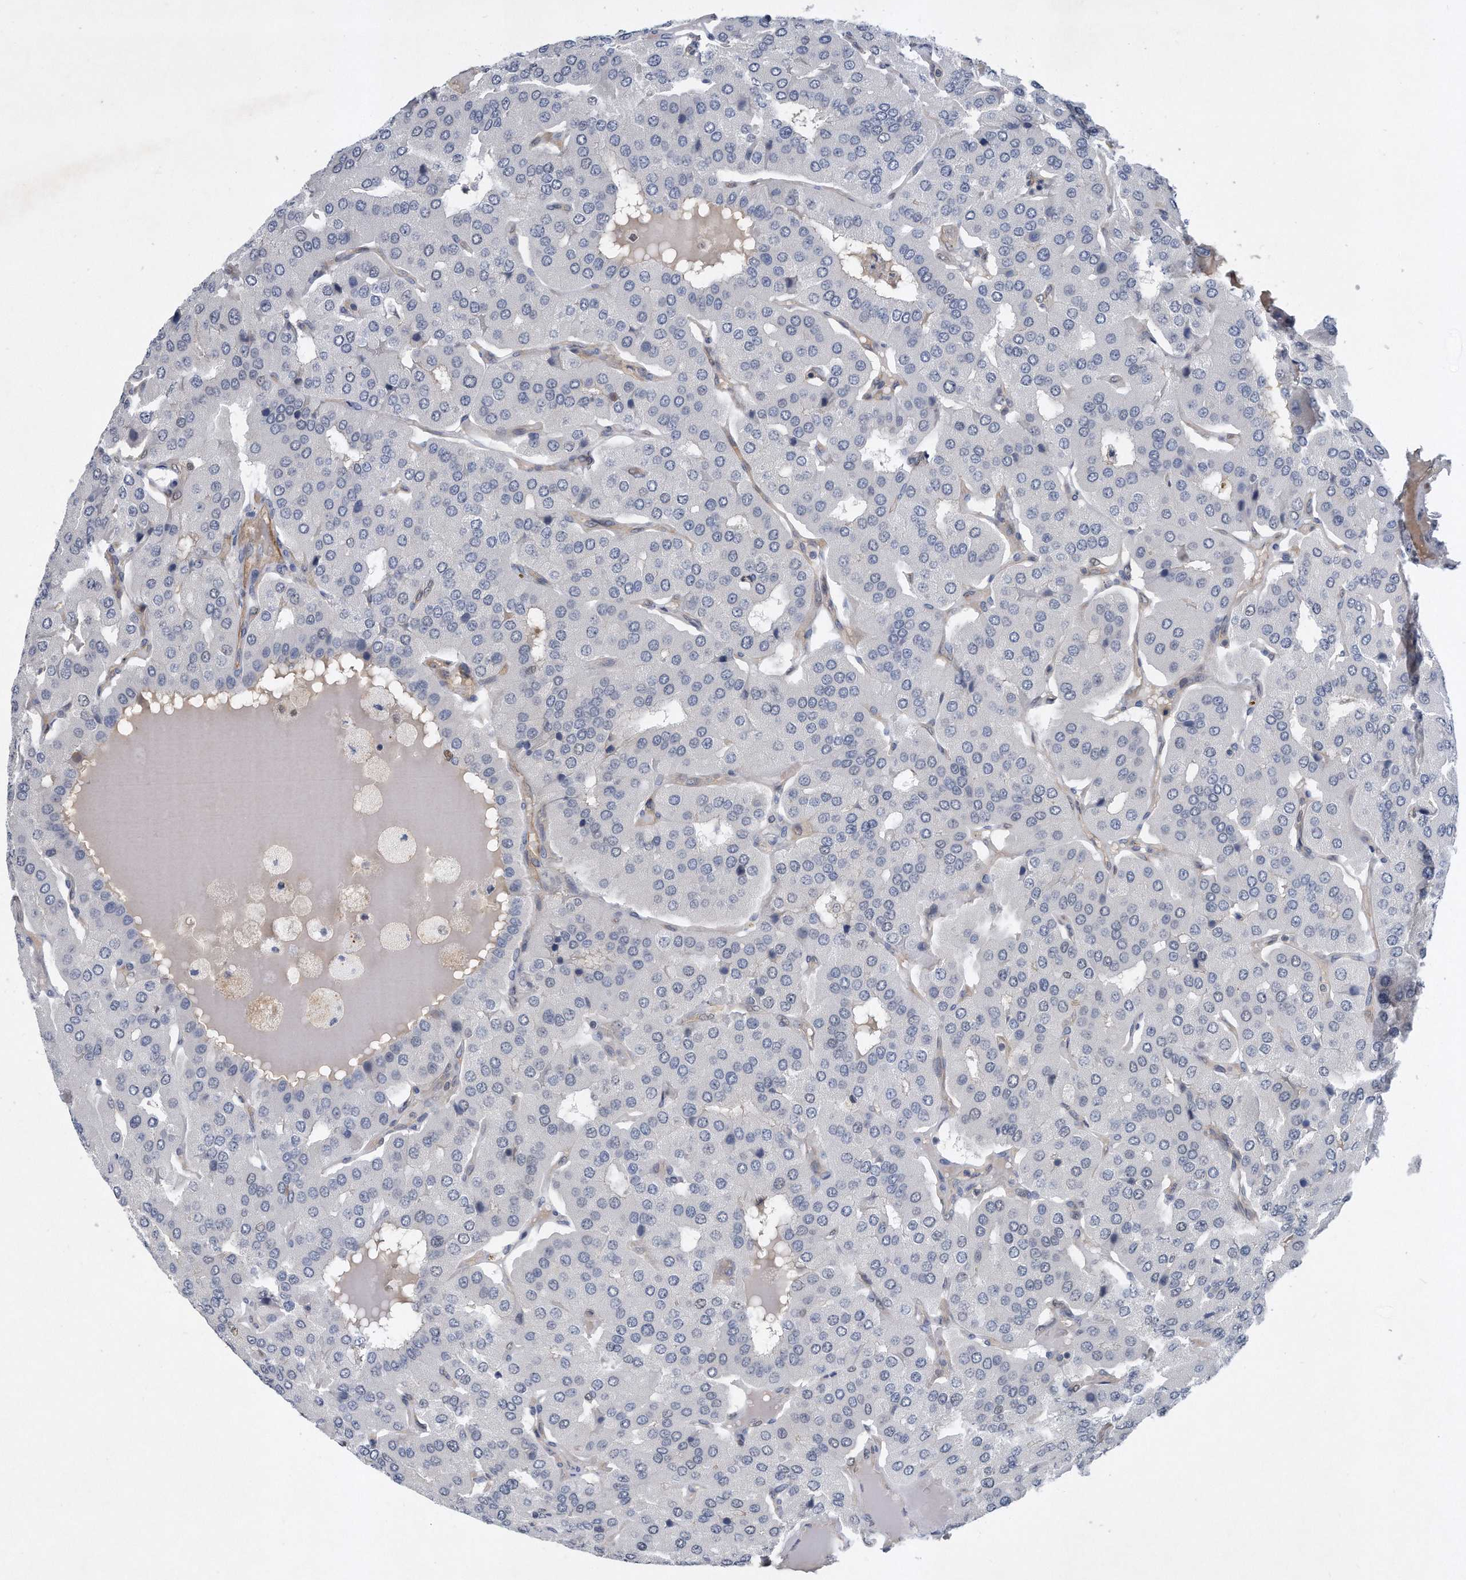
{"staining": {"intensity": "negative", "quantity": "none", "location": "none"}, "tissue": "parathyroid gland", "cell_type": "Glandular cells", "image_type": "normal", "snomed": [{"axis": "morphology", "description": "Normal tissue, NOS"}, {"axis": "morphology", "description": "Adenoma, NOS"}, {"axis": "topography", "description": "Parathyroid gland"}], "caption": "Parathyroid gland was stained to show a protein in brown. There is no significant positivity in glandular cells. The staining was performed using DAB to visualize the protein expression in brown, while the nuclei were stained in blue with hematoxylin (Magnification: 20x).", "gene": "TP53INP1", "patient": {"sex": "female", "age": 86}}